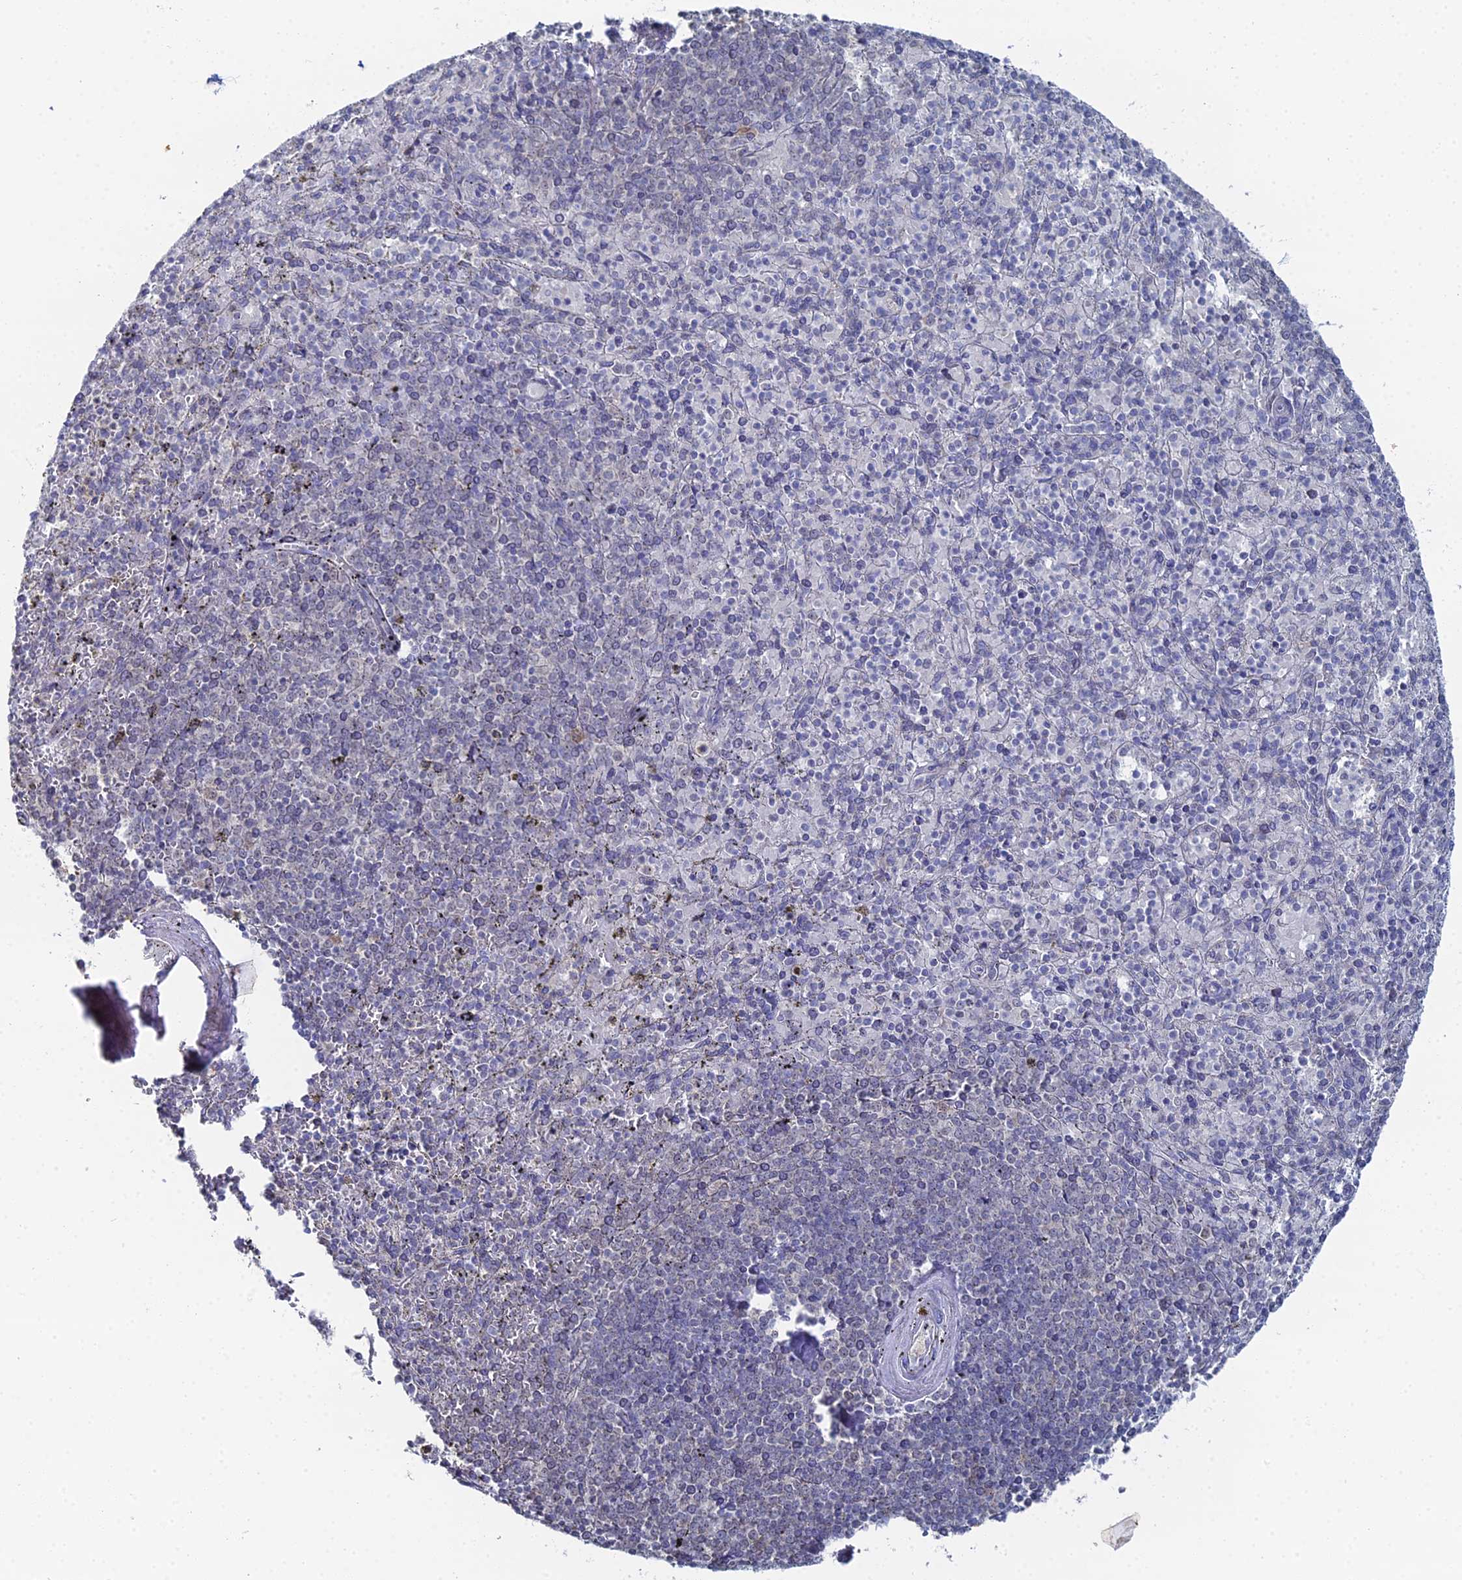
{"staining": {"intensity": "negative", "quantity": "none", "location": "none"}, "tissue": "spleen", "cell_type": "Cells in red pulp", "image_type": "normal", "snomed": [{"axis": "morphology", "description": "Normal tissue, NOS"}, {"axis": "topography", "description": "Spleen"}], "caption": "DAB (3,3'-diaminobenzidine) immunohistochemical staining of unremarkable human spleen exhibits no significant staining in cells in red pulp.", "gene": "THAP4", "patient": {"sex": "male", "age": 82}}